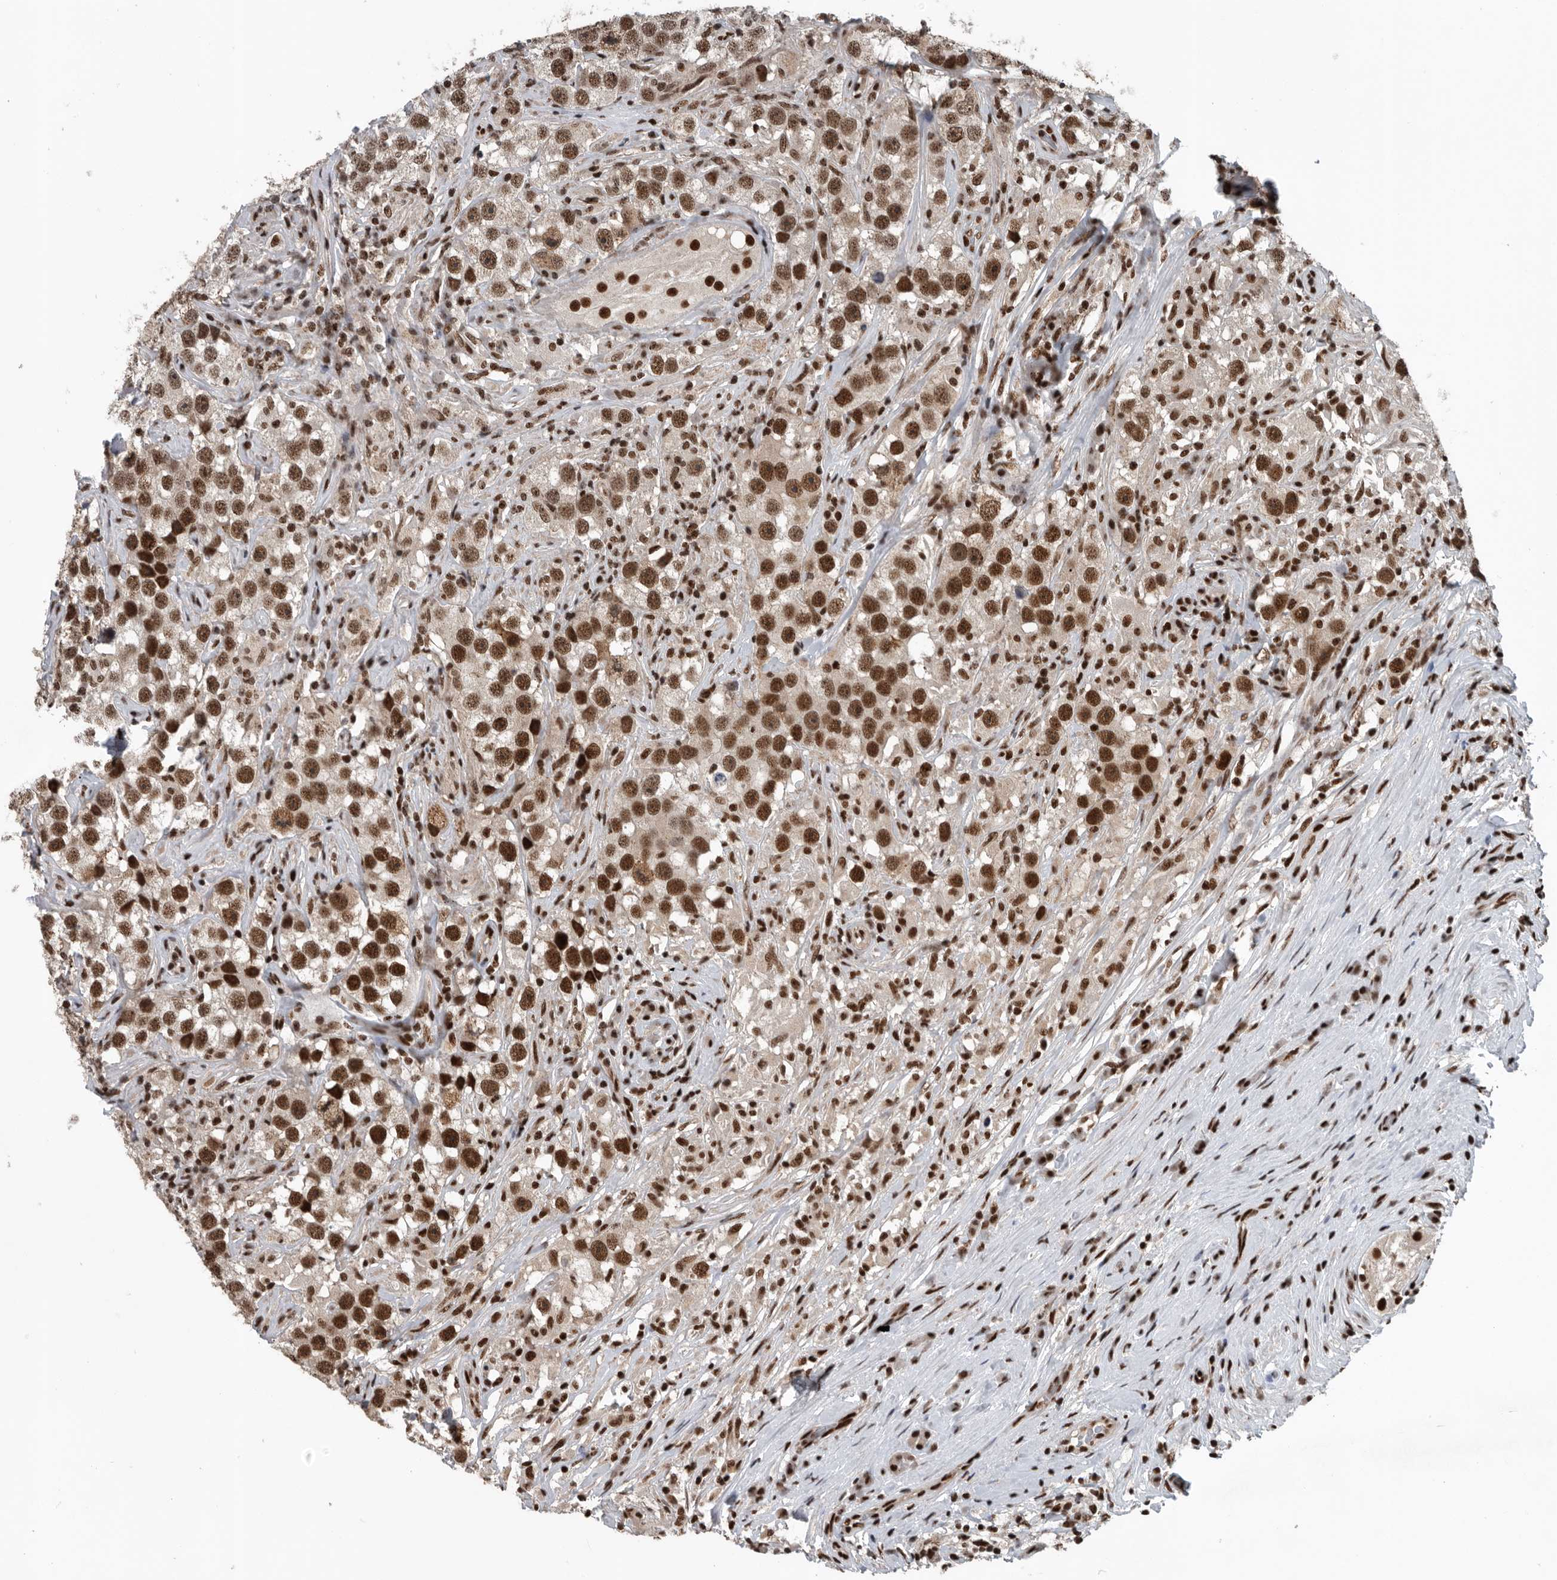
{"staining": {"intensity": "strong", "quantity": ">75%", "location": "nuclear"}, "tissue": "testis cancer", "cell_type": "Tumor cells", "image_type": "cancer", "snomed": [{"axis": "morphology", "description": "Seminoma, NOS"}, {"axis": "topography", "description": "Testis"}], "caption": "Protein staining demonstrates strong nuclear staining in approximately >75% of tumor cells in seminoma (testis). (IHC, brightfield microscopy, high magnification).", "gene": "SENP7", "patient": {"sex": "male", "age": 49}}